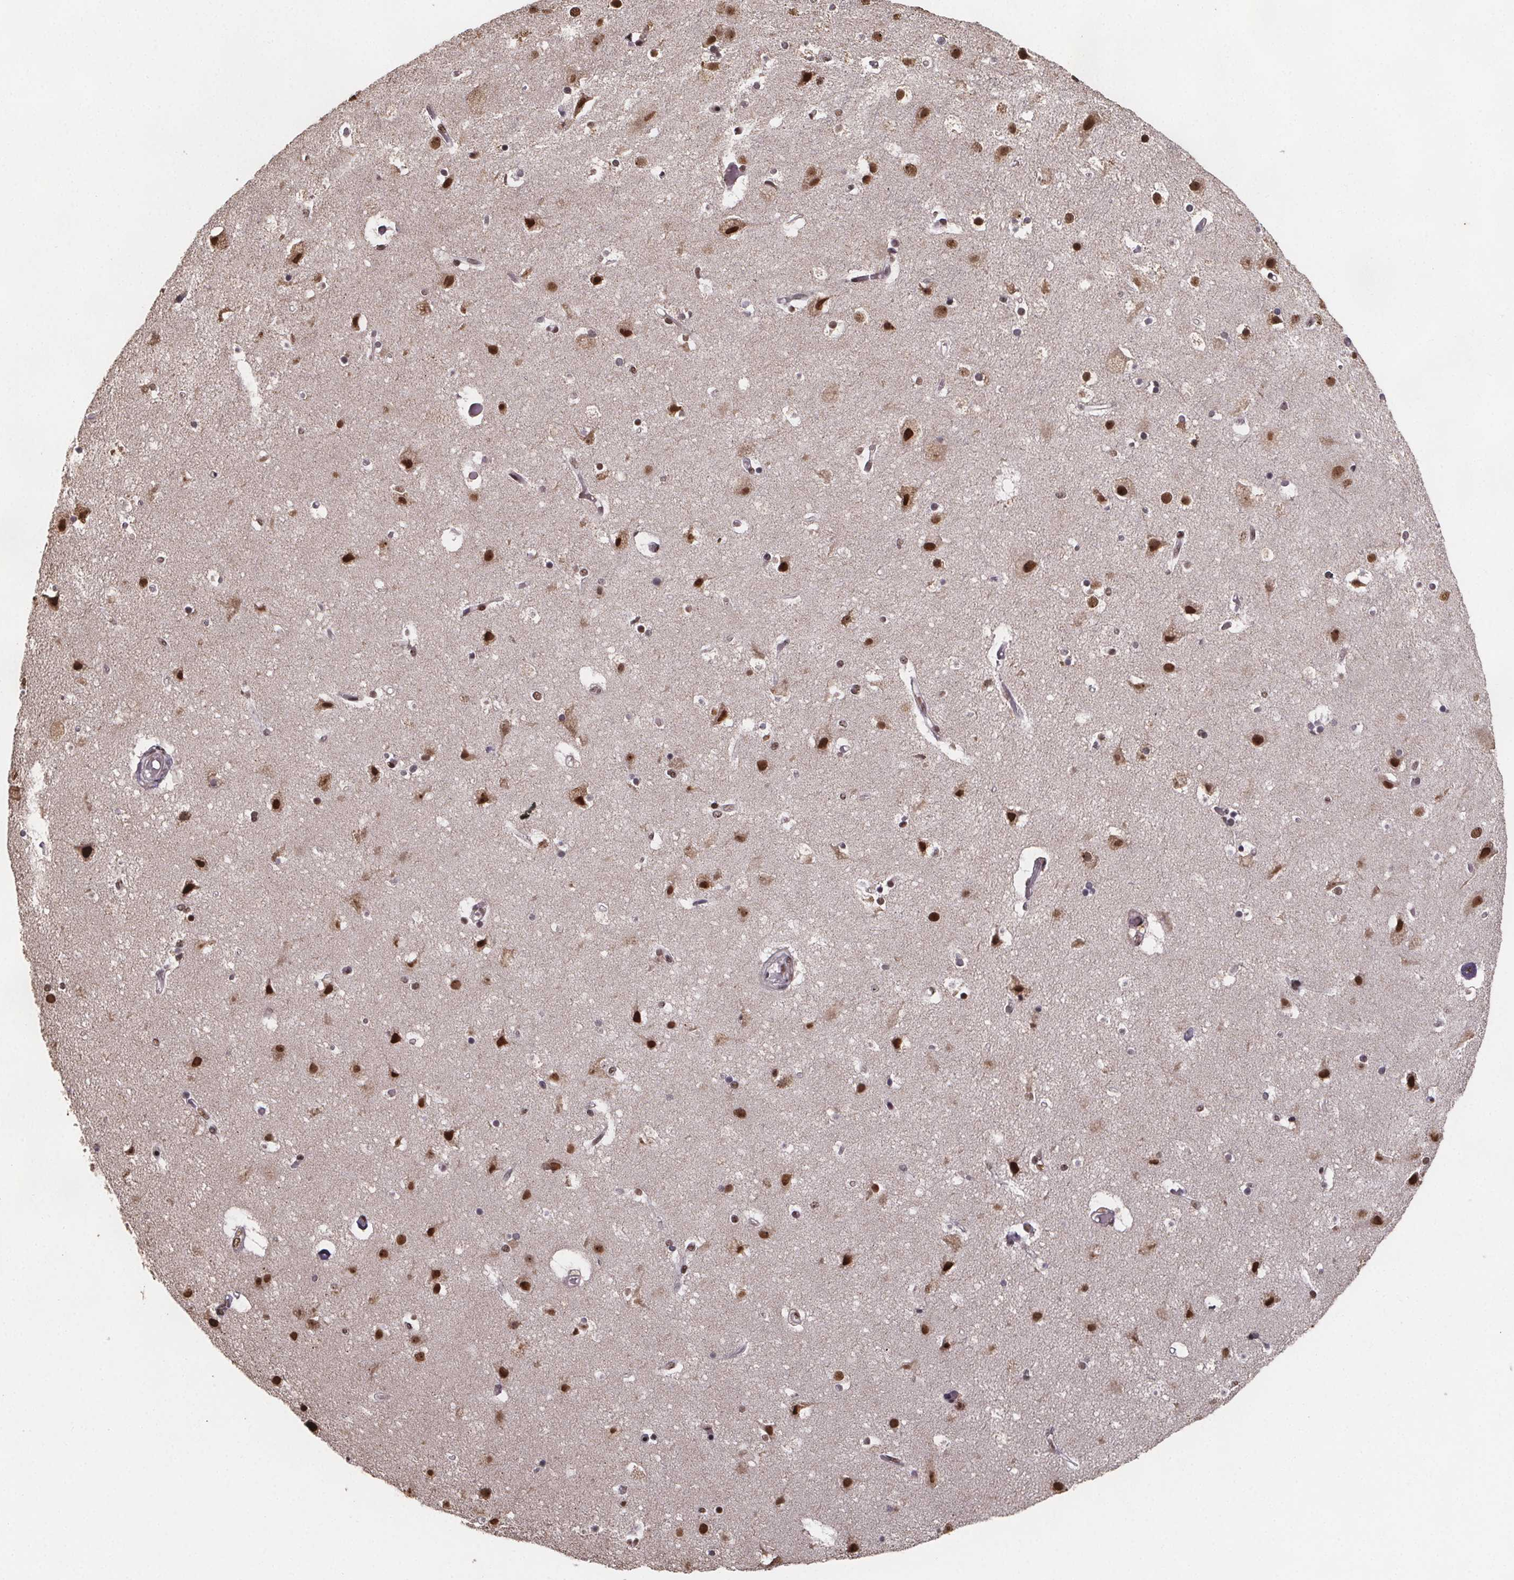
{"staining": {"intensity": "weak", "quantity": "25%-75%", "location": "nuclear"}, "tissue": "cerebral cortex", "cell_type": "Endothelial cells", "image_type": "normal", "snomed": [{"axis": "morphology", "description": "Normal tissue, NOS"}, {"axis": "topography", "description": "Cerebral cortex"}], "caption": "Endothelial cells show low levels of weak nuclear positivity in approximately 25%-75% of cells in normal human cerebral cortex. (brown staining indicates protein expression, while blue staining denotes nuclei).", "gene": "U2SURP", "patient": {"sex": "female", "age": 52}}